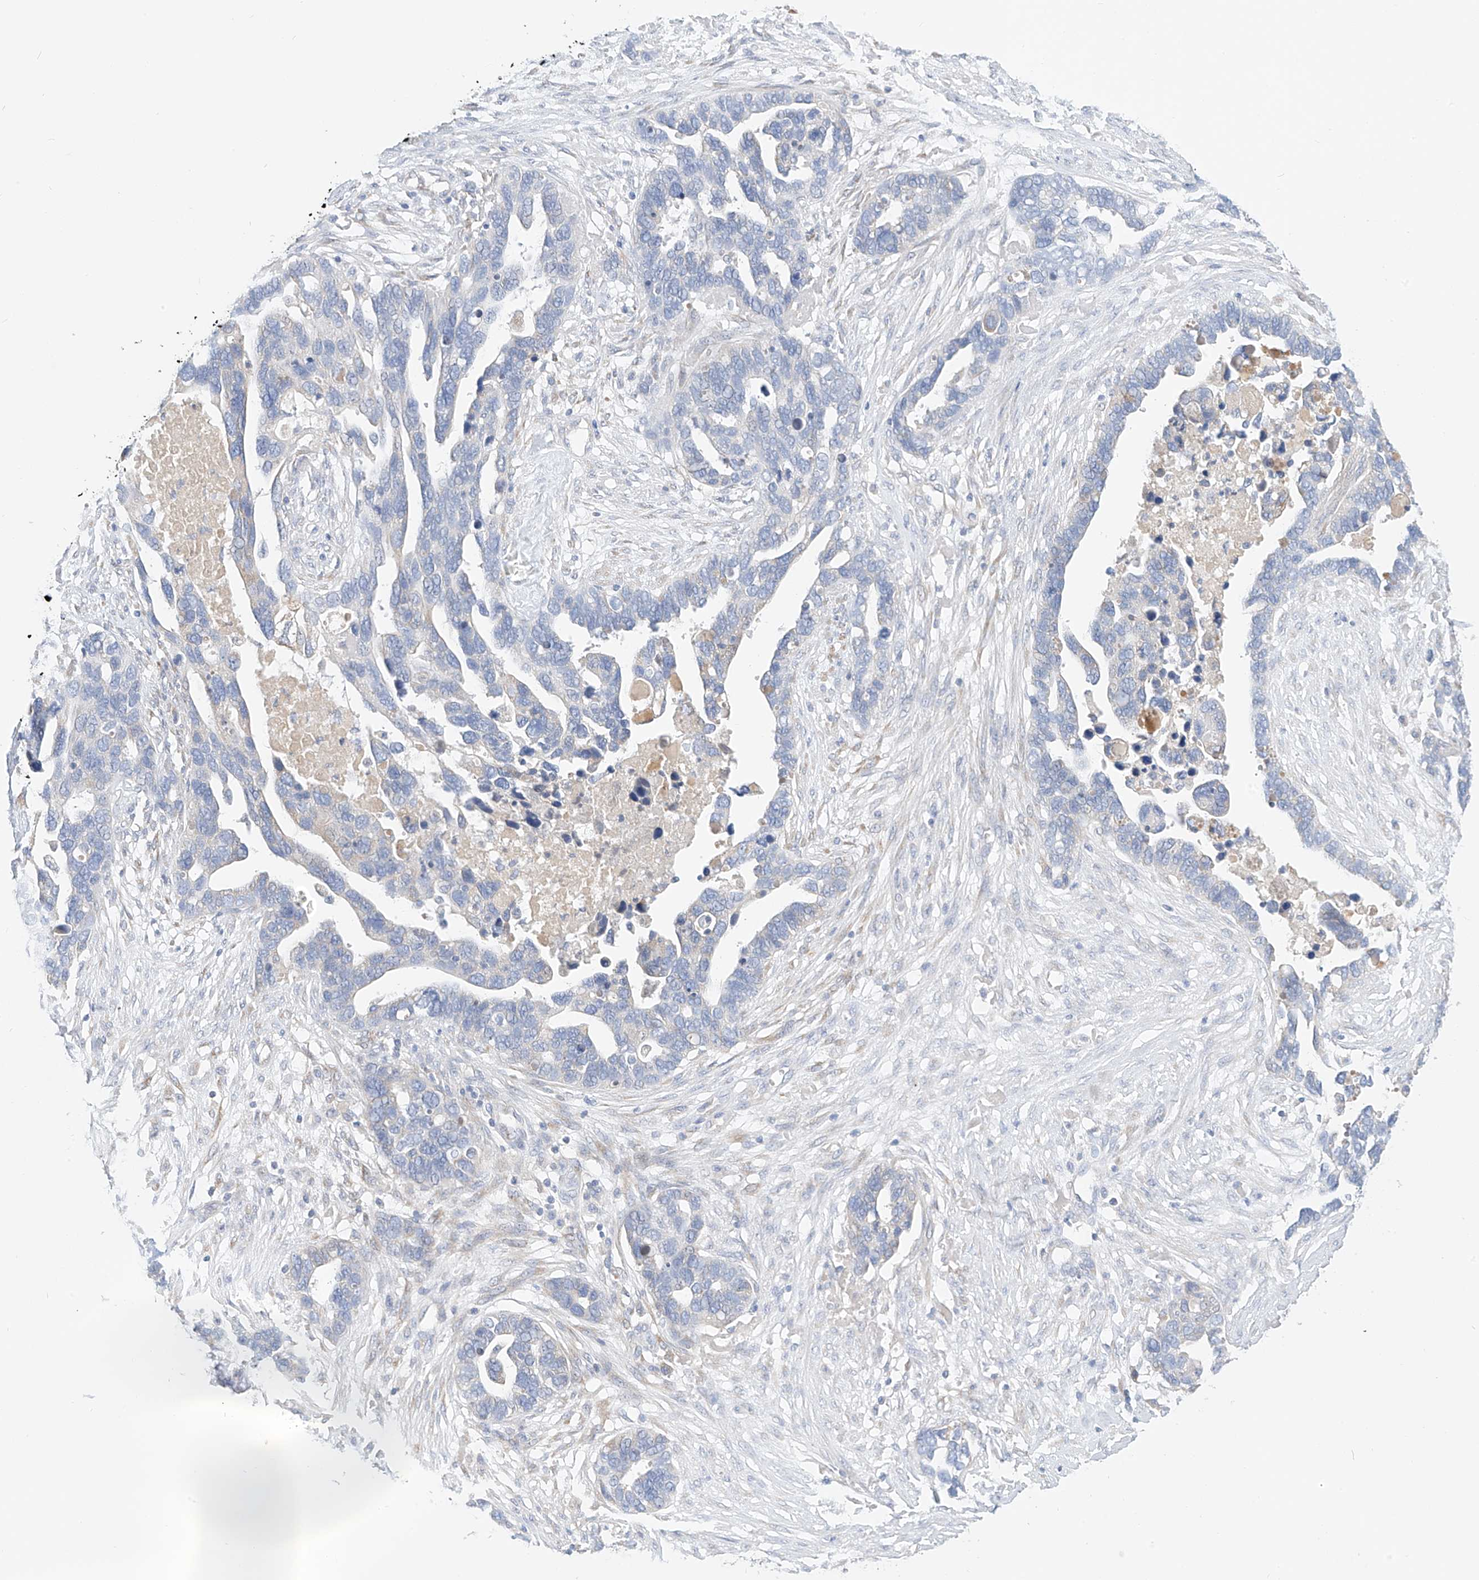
{"staining": {"intensity": "weak", "quantity": "<25%", "location": "cytoplasmic/membranous"}, "tissue": "ovarian cancer", "cell_type": "Tumor cells", "image_type": "cancer", "snomed": [{"axis": "morphology", "description": "Cystadenocarcinoma, serous, NOS"}, {"axis": "topography", "description": "Ovary"}], "caption": "Immunohistochemistry micrograph of ovarian cancer (serous cystadenocarcinoma) stained for a protein (brown), which shows no expression in tumor cells.", "gene": "RASA2", "patient": {"sex": "female", "age": 54}}